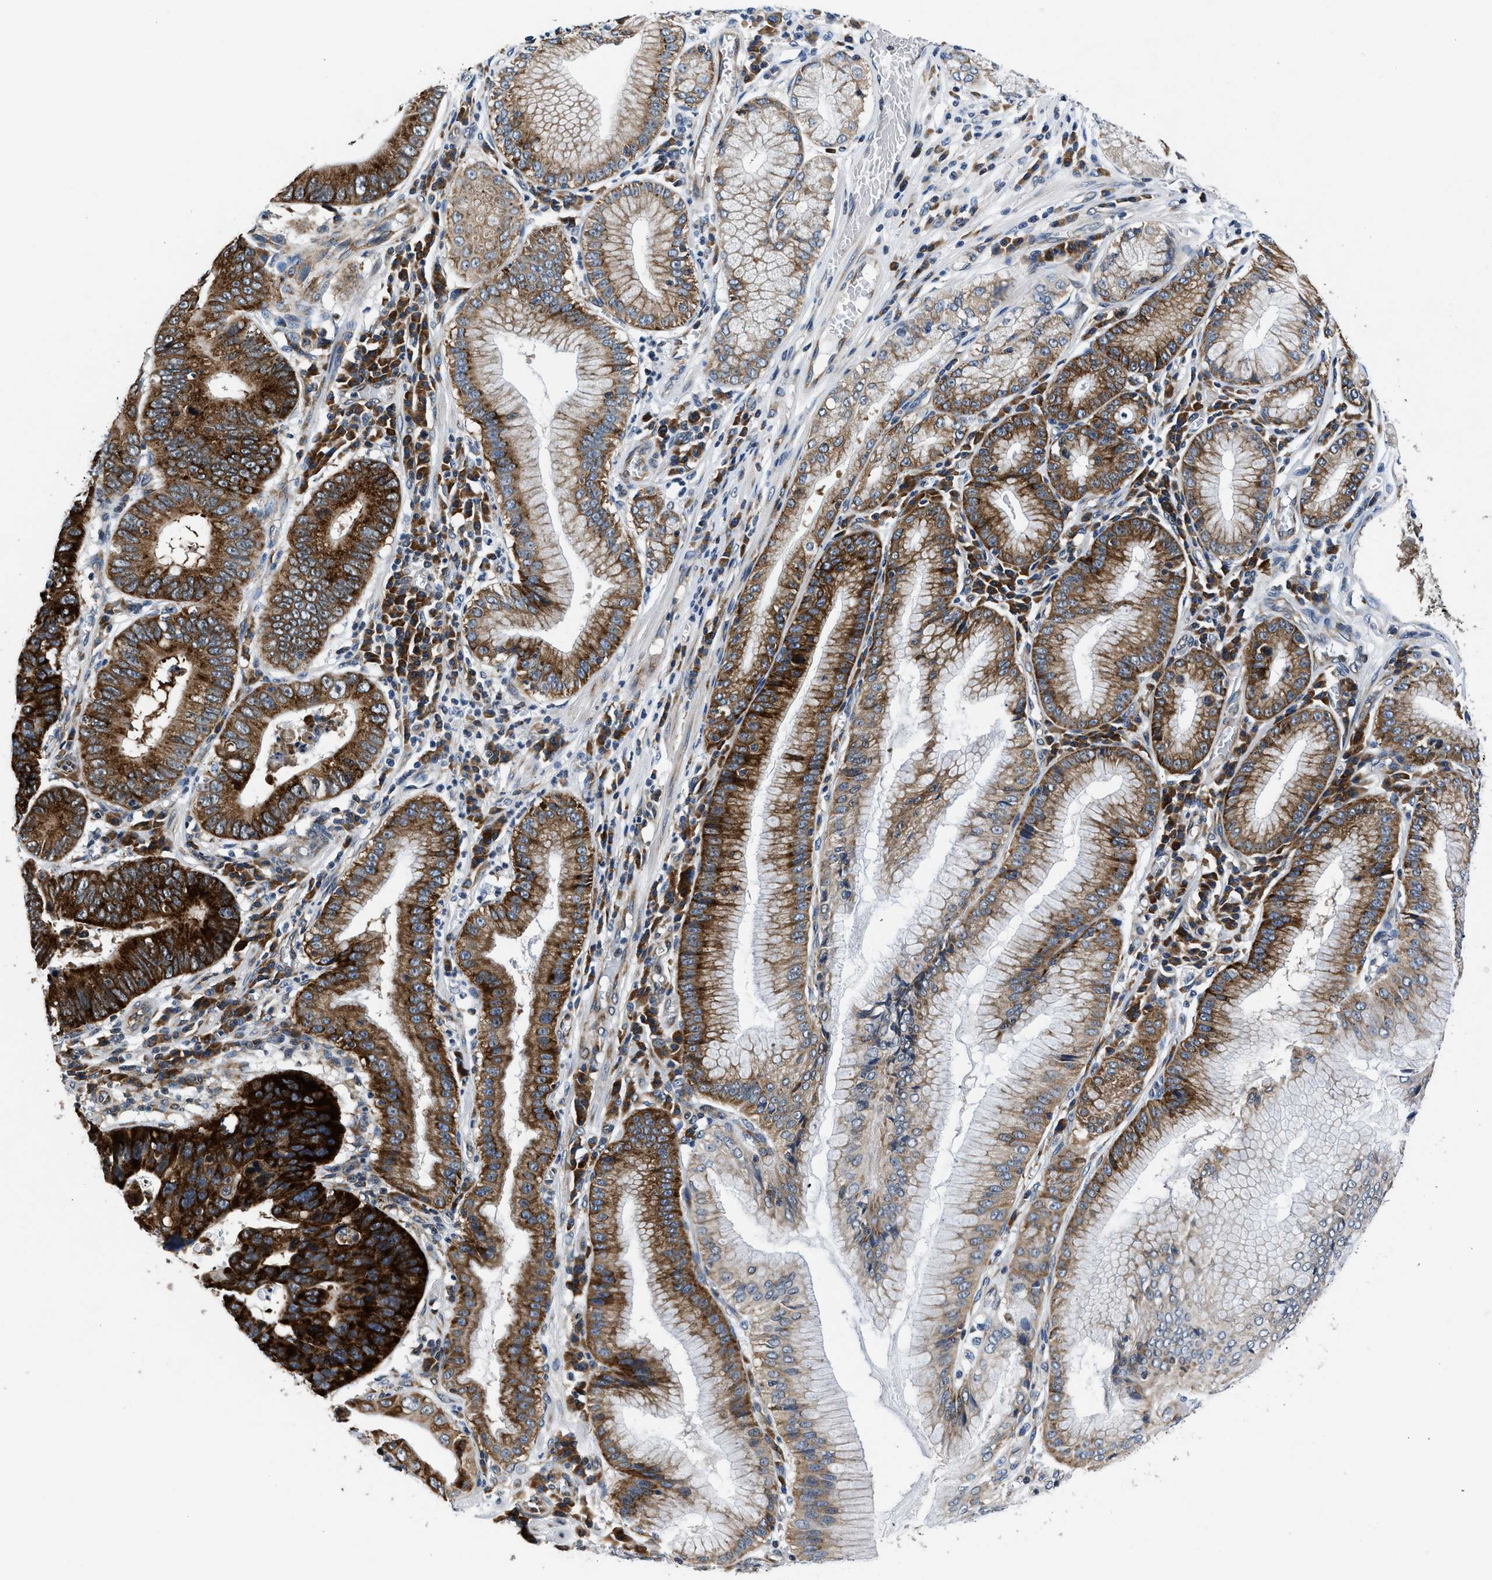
{"staining": {"intensity": "strong", "quantity": ">75%", "location": "cytoplasmic/membranous"}, "tissue": "stomach cancer", "cell_type": "Tumor cells", "image_type": "cancer", "snomed": [{"axis": "morphology", "description": "Adenocarcinoma, NOS"}, {"axis": "topography", "description": "Stomach"}], "caption": "A high-resolution image shows immunohistochemistry staining of adenocarcinoma (stomach), which shows strong cytoplasmic/membranous staining in about >75% of tumor cells.", "gene": "PA2G4", "patient": {"sex": "male", "age": 59}}